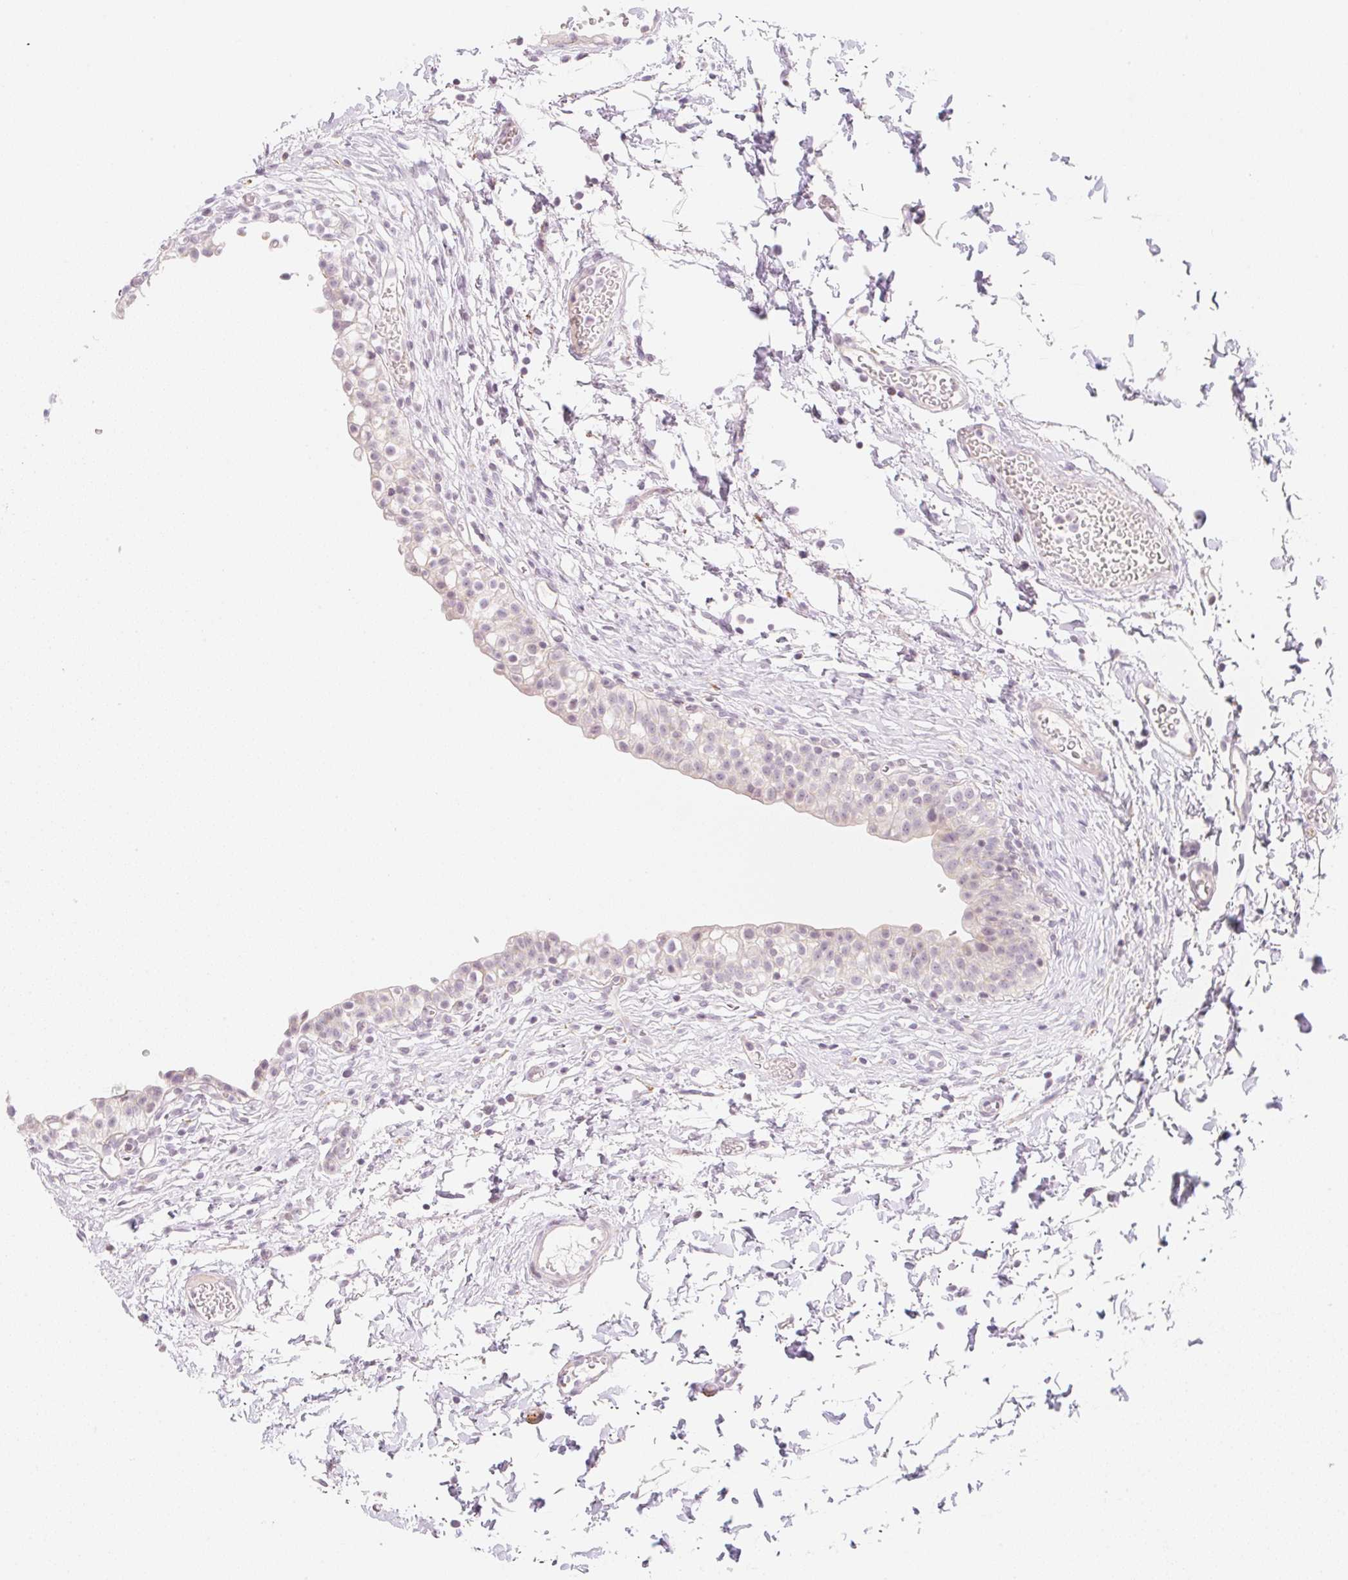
{"staining": {"intensity": "weak", "quantity": "<25%", "location": "cytoplasmic/membranous"}, "tissue": "urinary bladder", "cell_type": "Urothelial cells", "image_type": "normal", "snomed": [{"axis": "morphology", "description": "Normal tissue, NOS"}, {"axis": "topography", "description": "Urinary bladder"}, {"axis": "topography", "description": "Peripheral nerve tissue"}], "caption": "This is a histopathology image of immunohistochemistry staining of benign urinary bladder, which shows no positivity in urothelial cells.", "gene": "CASKIN1", "patient": {"sex": "male", "age": 55}}